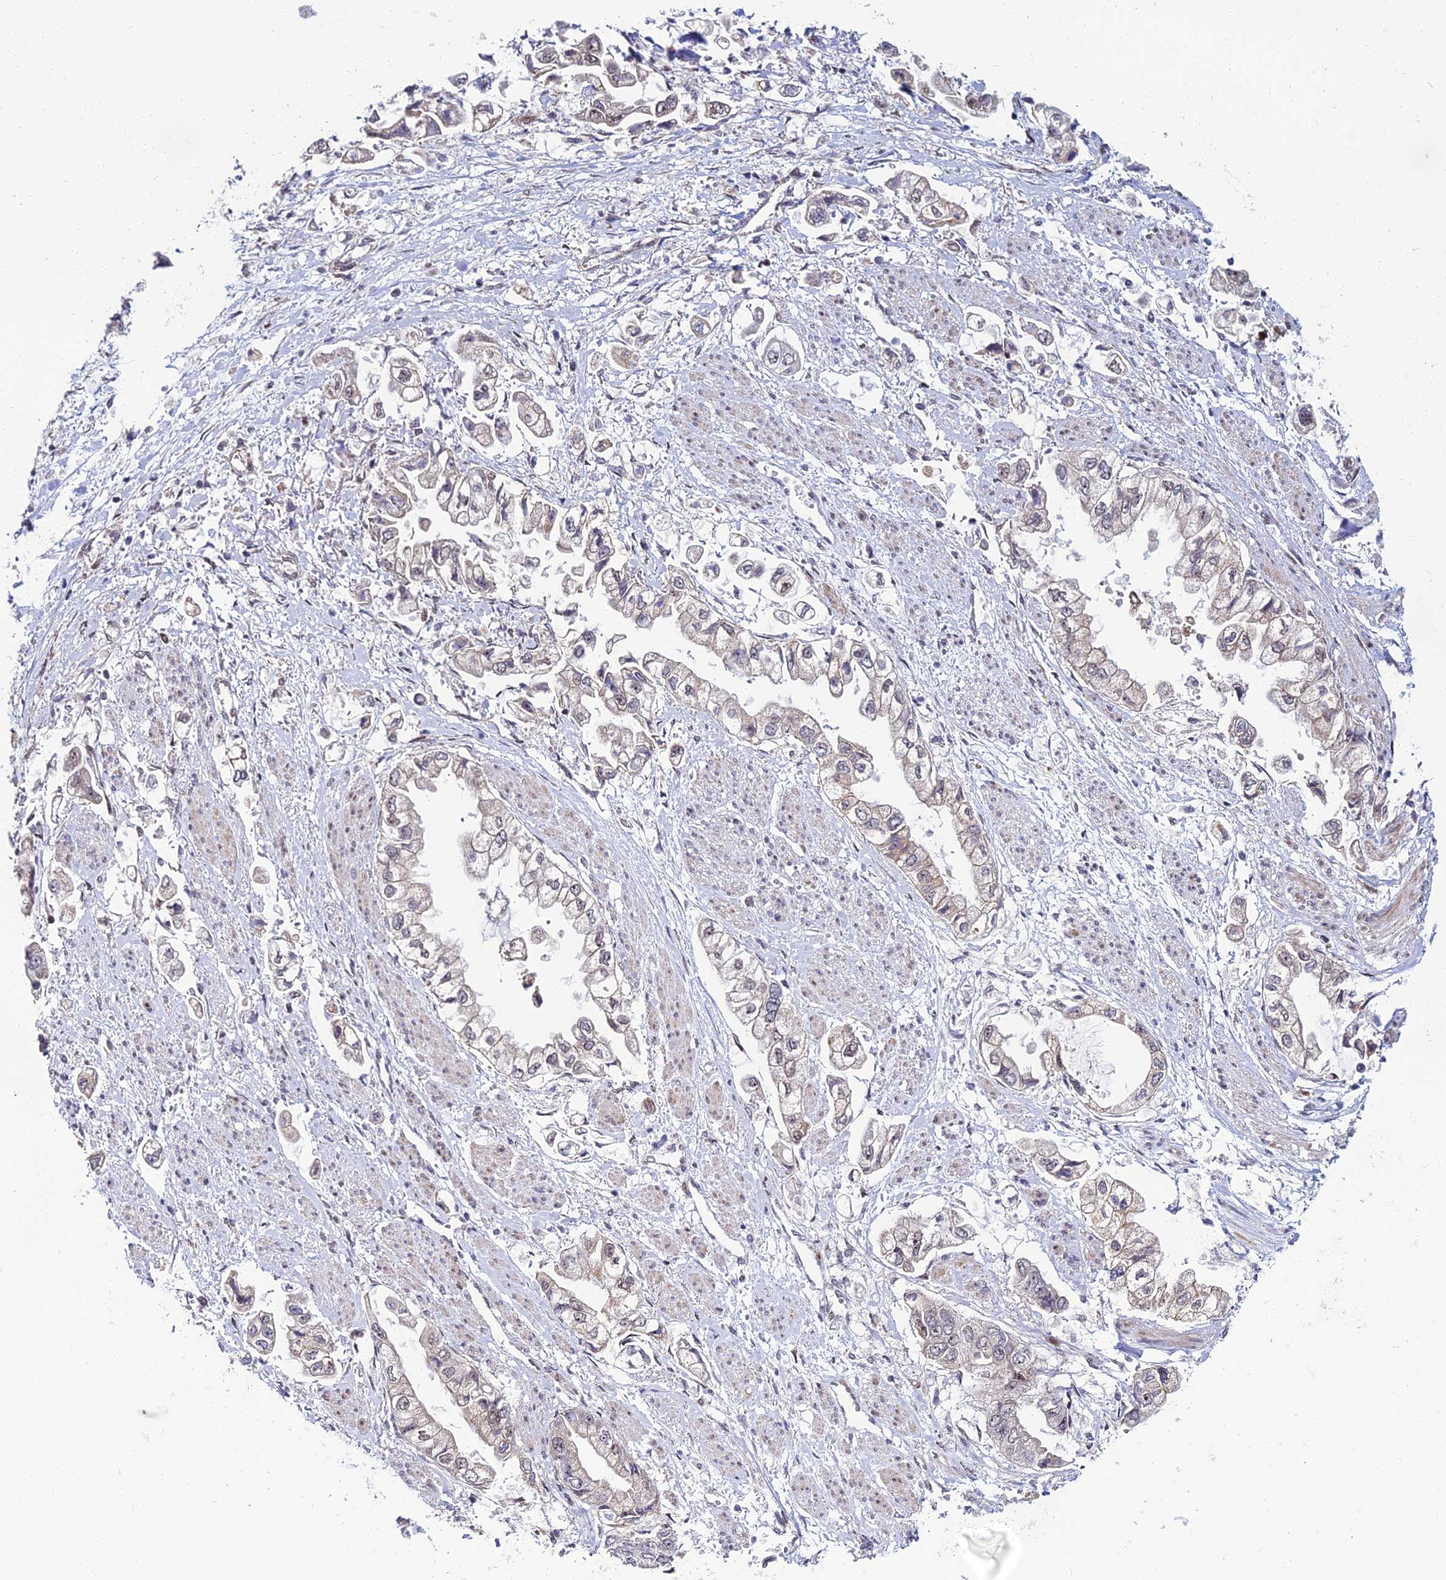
{"staining": {"intensity": "negative", "quantity": "none", "location": "none"}, "tissue": "stomach cancer", "cell_type": "Tumor cells", "image_type": "cancer", "snomed": [{"axis": "morphology", "description": "Adenocarcinoma, NOS"}, {"axis": "topography", "description": "Stomach"}], "caption": "This is a histopathology image of immunohistochemistry (IHC) staining of adenocarcinoma (stomach), which shows no positivity in tumor cells. The staining was performed using DAB (3,3'-diaminobenzidine) to visualize the protein expression in brown, while the nuclei were stained in blue with hematoxylin (Magnification: 20x).", "gene": "ZNF668", "patient": {"sex": "male", "age": 62}}